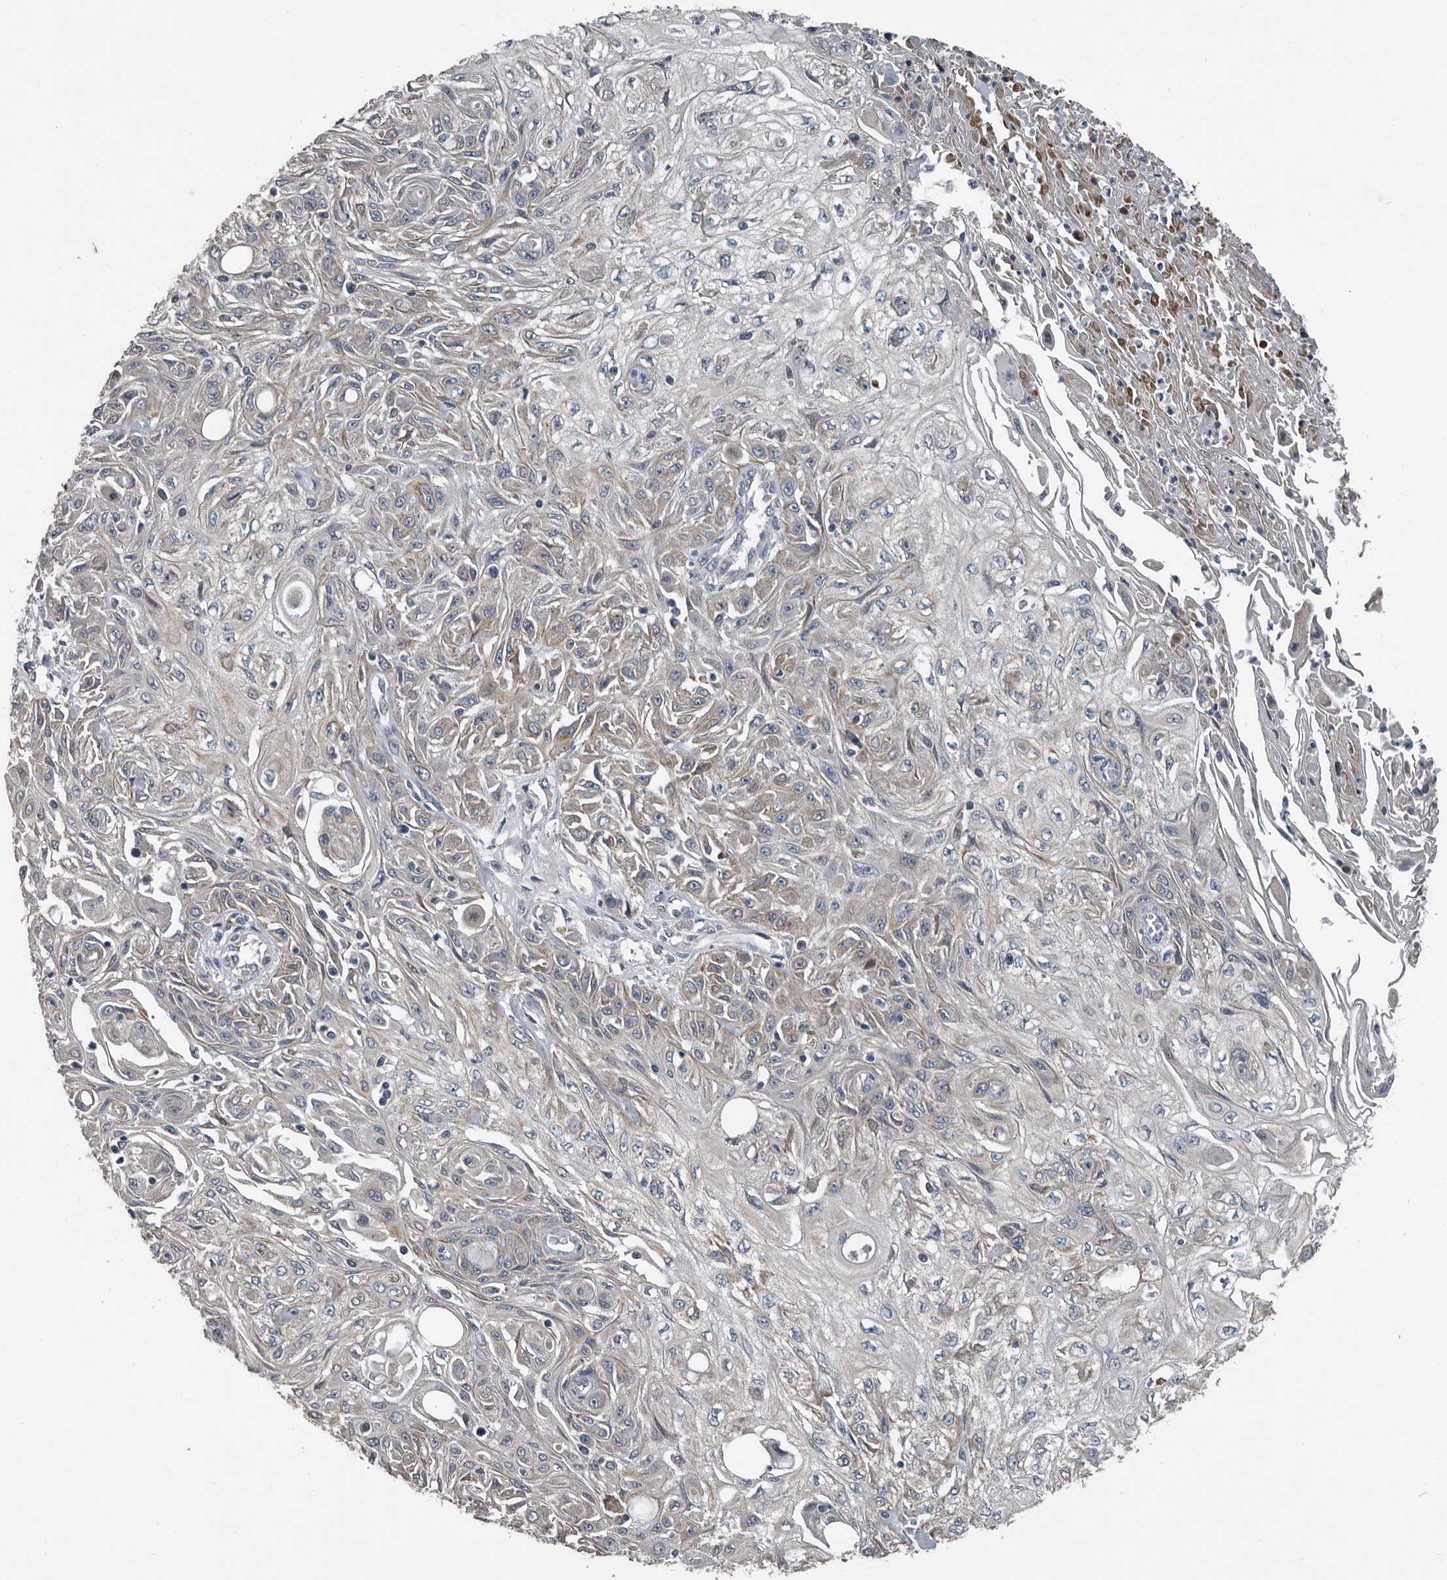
{"staining": {"intensity": "weak", "quantity": "<25%", "location": "cytoplasmic/membranous"}, "tissue": "skin cancer", "cell_type": "Tumor cells", "image_type": "cancer", "snomed": [{"axis": "morphology", "description": "Squamous cell carcinoma, NOS"}, {"axis": "morphology", "description": "Squamous cell carcinoma, metastatic, NOS"}, {"axis": "topography", "description": "Skin"}, {"axis": "topography", "description": "Lymph node"}], "caption": "Tumor cells show no significant protein positivity in skin metastatic squamous cell carcinoma.", "gene": "DPY19L4", "patient": {"sex": "male", "age": 75}}